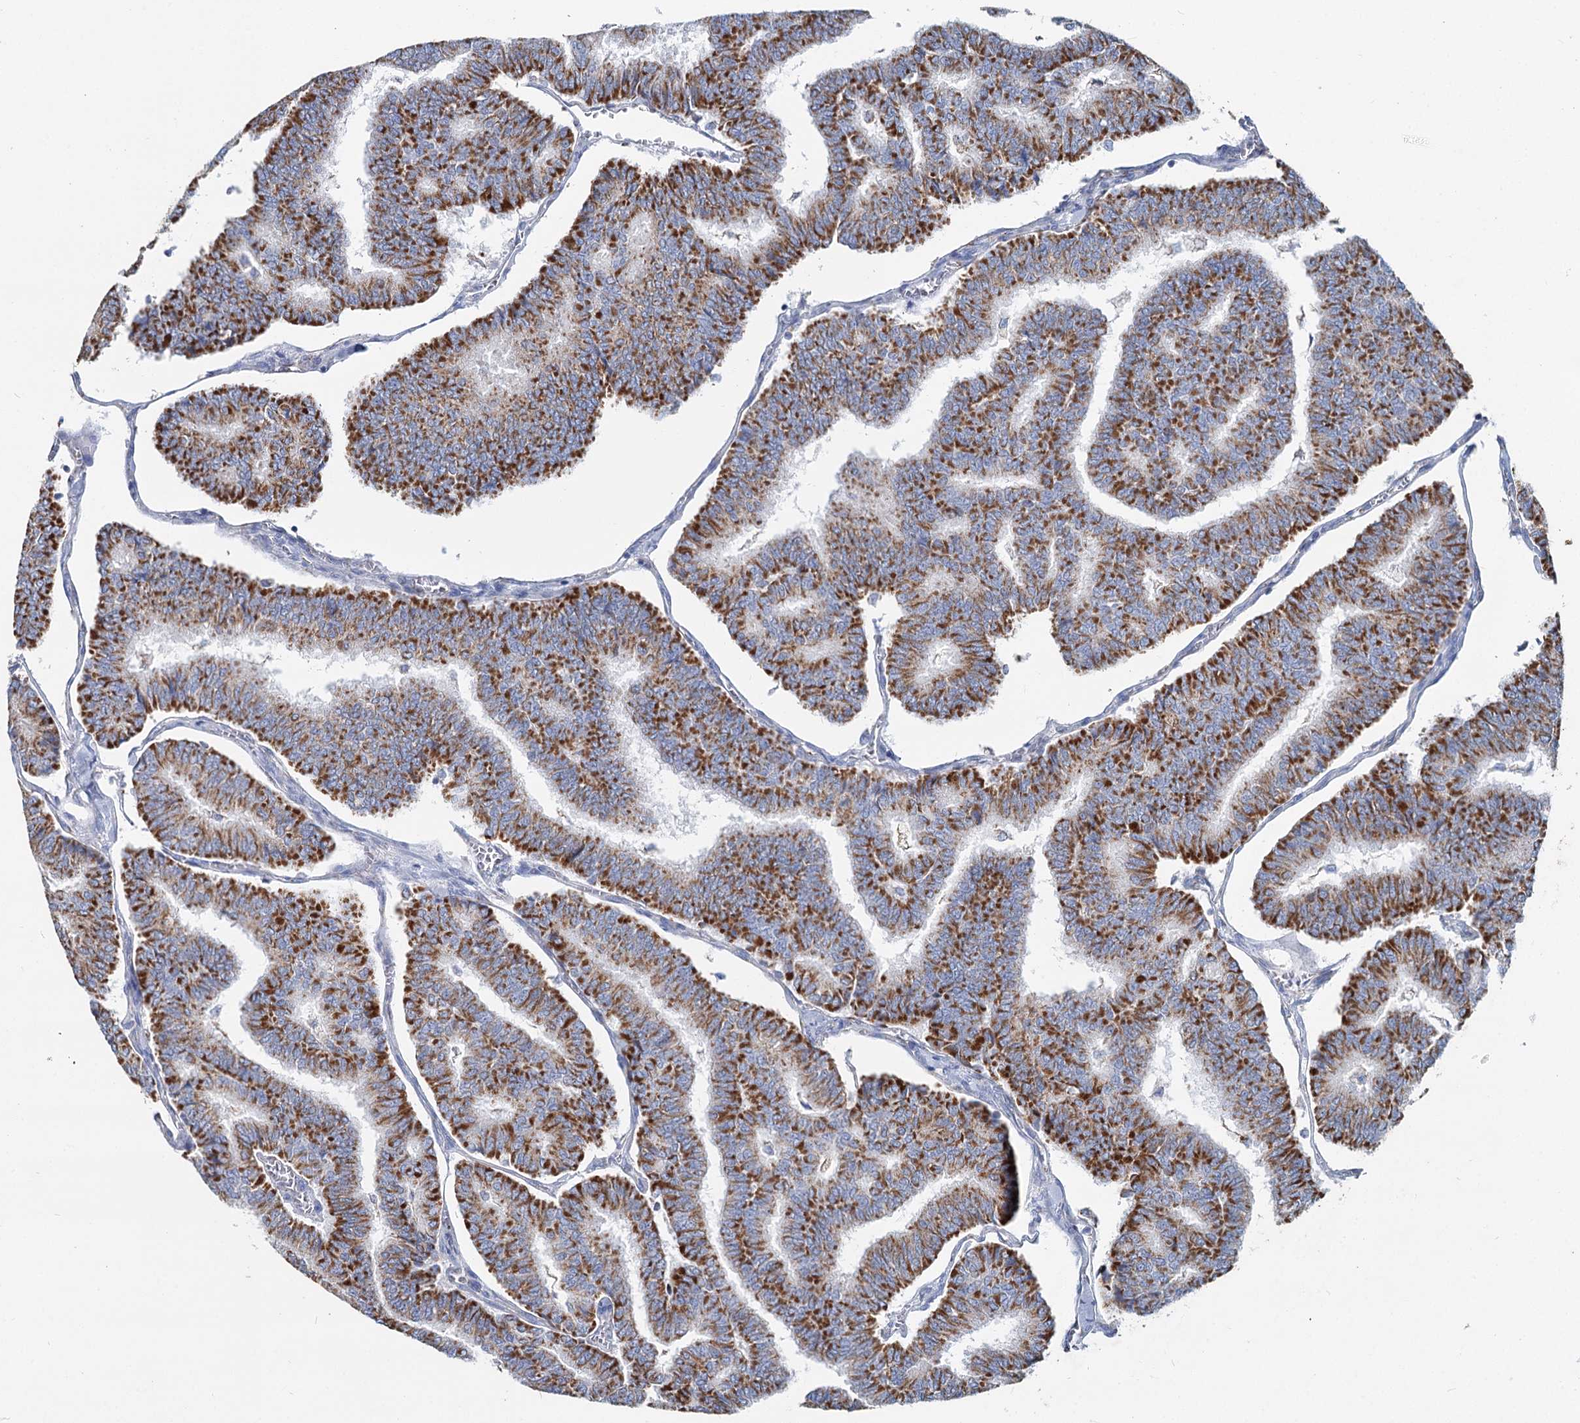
{"staining": {"intensity": "strong", "quantity": ">75%", "location": "cytoplasmic/membranous"}, "tissue": "thyroid cancer", "cell_type": "Tumor cells", "image_type": "cancer", "snomed": [{"axis": "morphology", "description": "Papillary adenocarcinoma, NOS"}, {"axis": "topography", "description": "Thyroid gland"}], "caption": "Immunohistochemistry (IHC) (DAB (3,3'-diaminobenzidine)) staining of papillary adenocarcinoma (thyroid) exhibits strong cytoplasmic/membranous protein expression in about >75% of tumor cells.", "gene": "MCCC2", "patient": {"sex": "female", "age": 35}}